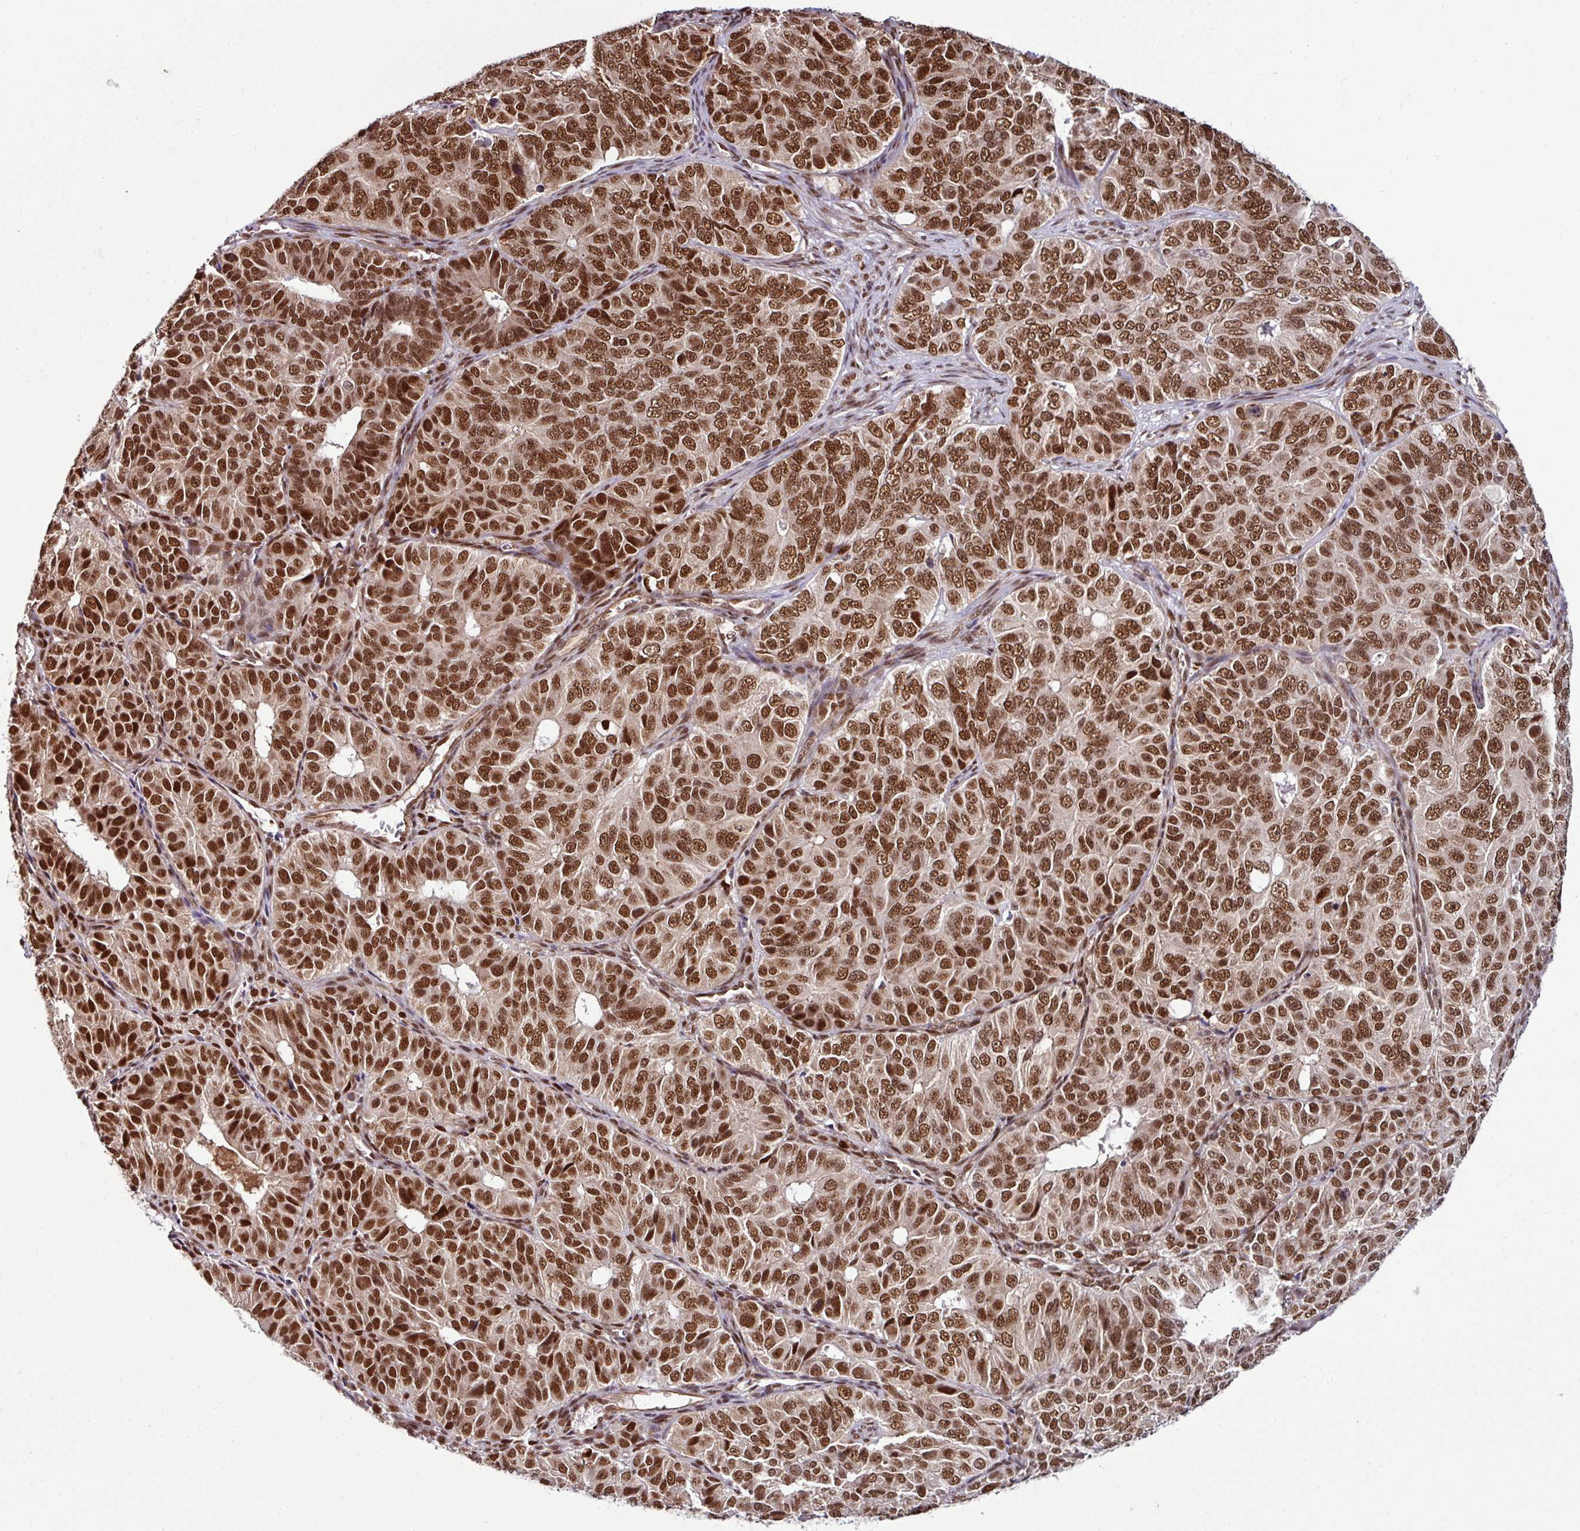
{"staining": {"intensity": "moderate", "quantity": ">75%", "location": "nuclear"}, "tissue": "ovarian cancer", "cell_type": "Tumor cells", "image_type": "cancer", "snomed": [{"axis": "morphology", "description": "Carcinoma, endometroid"}, {"axis": "topography", "description": "Ovary"}], "caption": "Ovarian cancer (endometroid carcinoma) stained for a protein reveals moderate nuclear positivity in tumor cells.", "gene": "MORF4L2", "patient": {"sex": "female", "age": 51}}